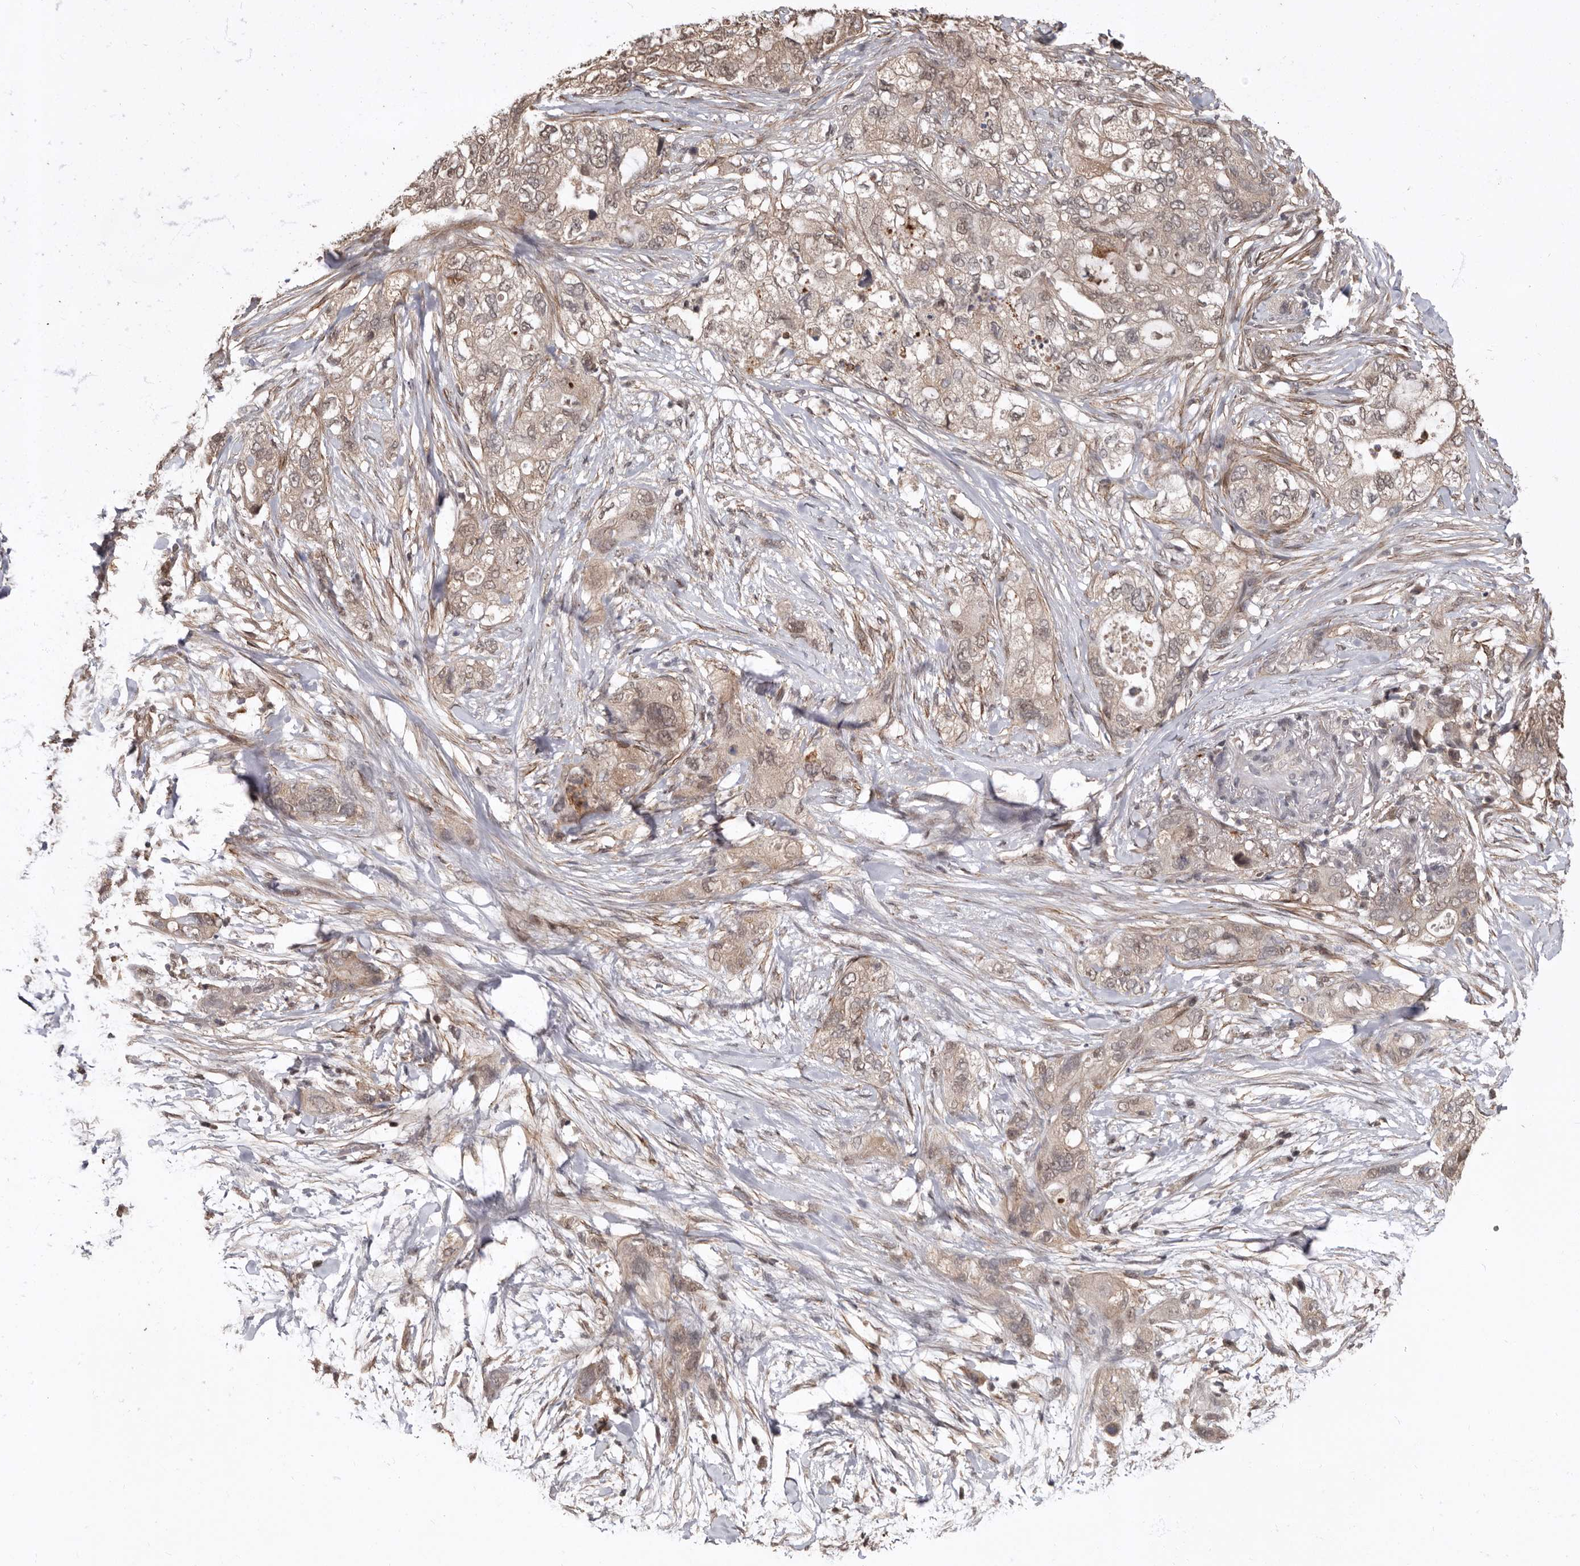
{"staining": {"intensity": "weak", "quantity": ">75%", "location": "cytoplasmic/membranous"}, "tissue": "pancreatic cancer", "cell_type": "Tumor cells", "image_type": "cancer", "snomed": [{"axis": "morphology", "description": "Adenocarcinoma, NOS"}, {"axis": "topography", "description": "Pancreas"}], "caption": "Human pancreatic adenocarcinoma stained with a protein marker displays weak staining in tumor cells.", "gene": "LRGUK", "patient": {"sex": "female", "age": 73}}